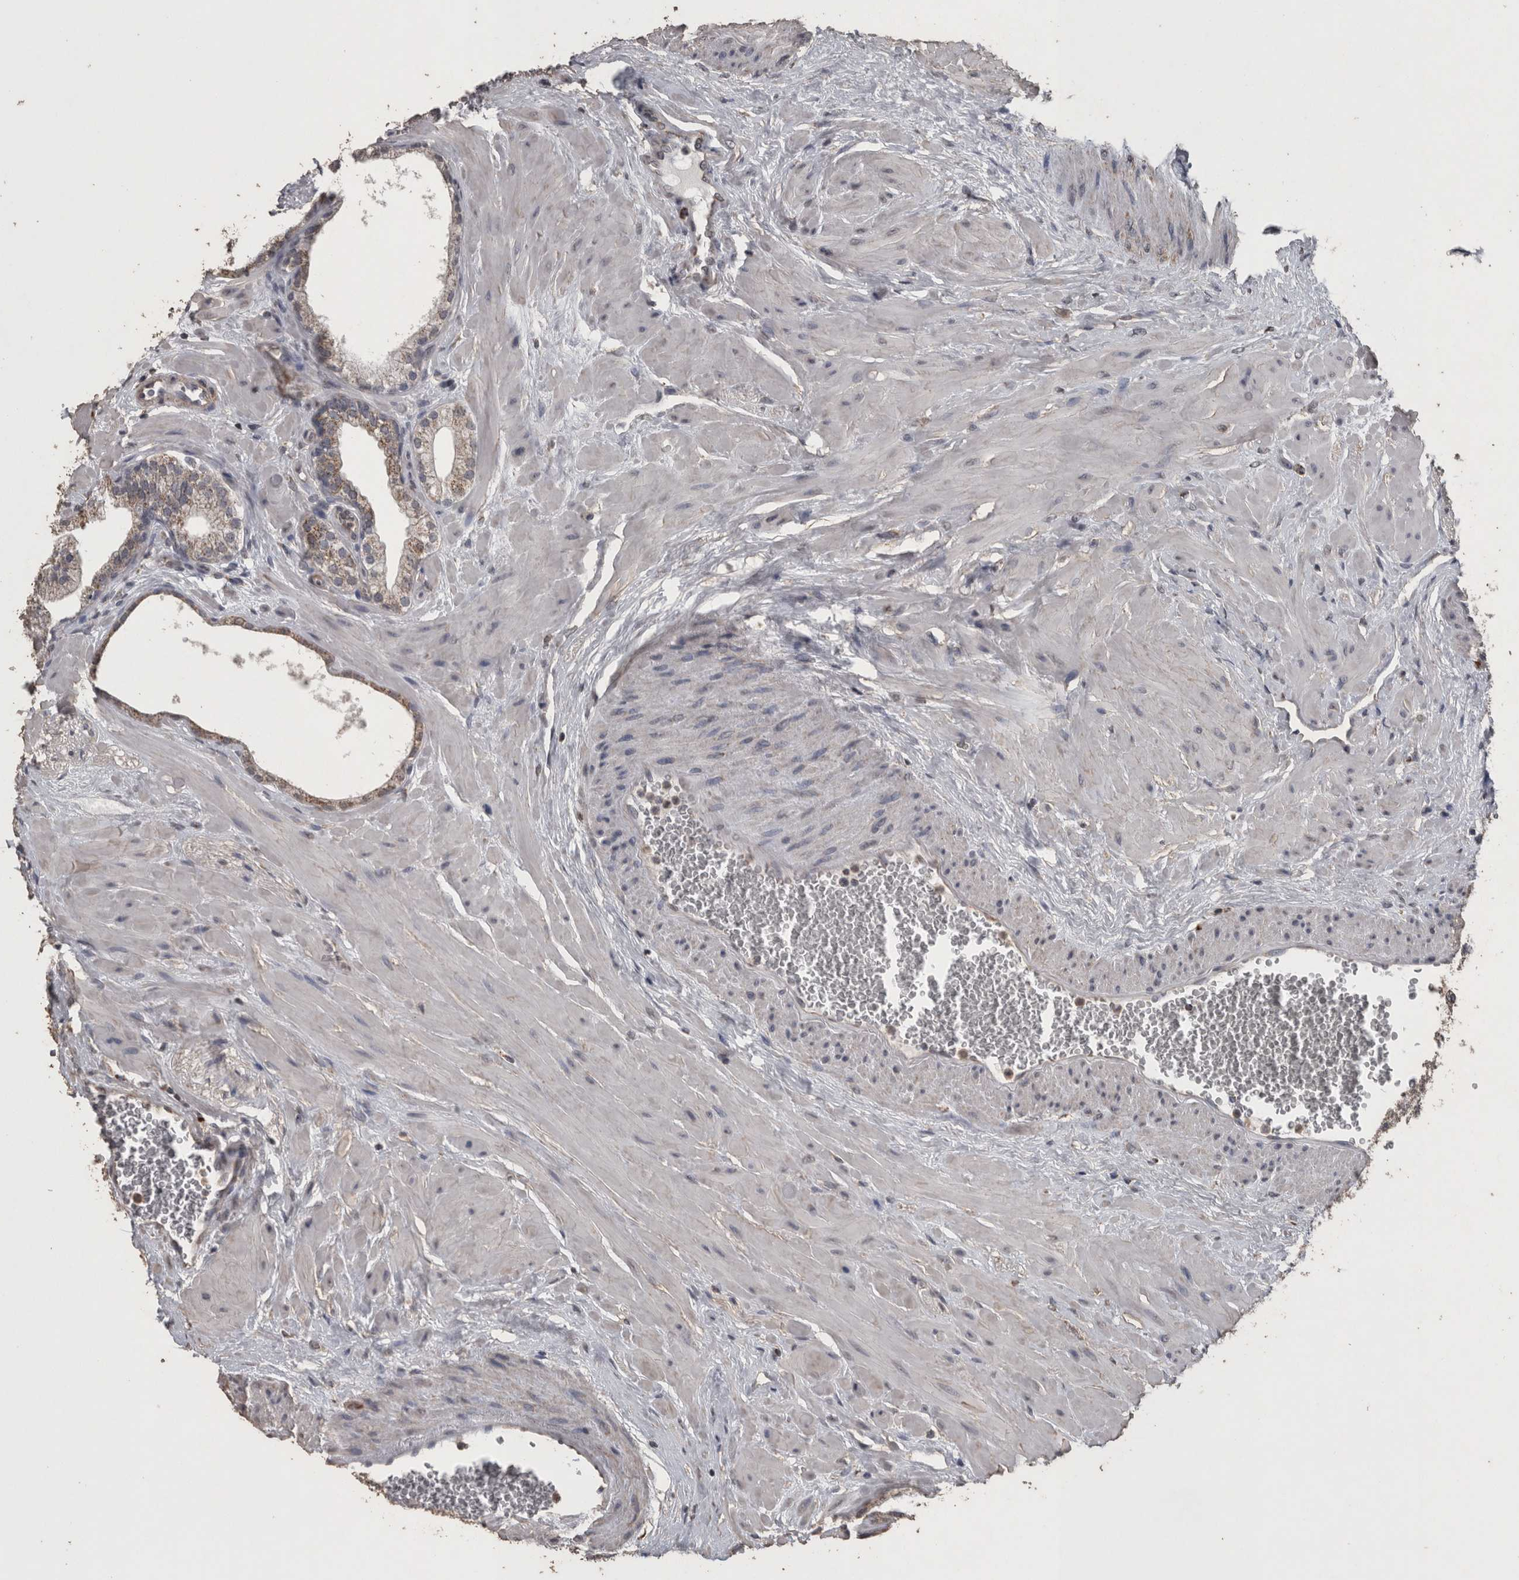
{"staining": {"intensity": "moderate", "quantity": ">75%", "location": "cytoplasmic/membranous"}, "tissue": "prostate", "cell_type": "Glandular cells", "image_type": "normal", "snomed": [{"axis": "morphology", "description": "Normal tissue, NOS"}, {"axis": "morphology", "description": "Urothelial carcinoma, Low grade"}, {"axis": "topography", "description": "Urinary bladder"}, {"axis": "topography", "description": "Prostate"}], "caption": "IHC photomicrograph of normal prostate: prostate stained using immunohistochemistry reveals medium levels of moderate protein expression localized specifically in the cytoplasmic/membranous of glandular cells, appearing as a cytoplasmic/membranous brown color.", "gene": "ACADM", "patient": {"sex": "male", "age": 60}}